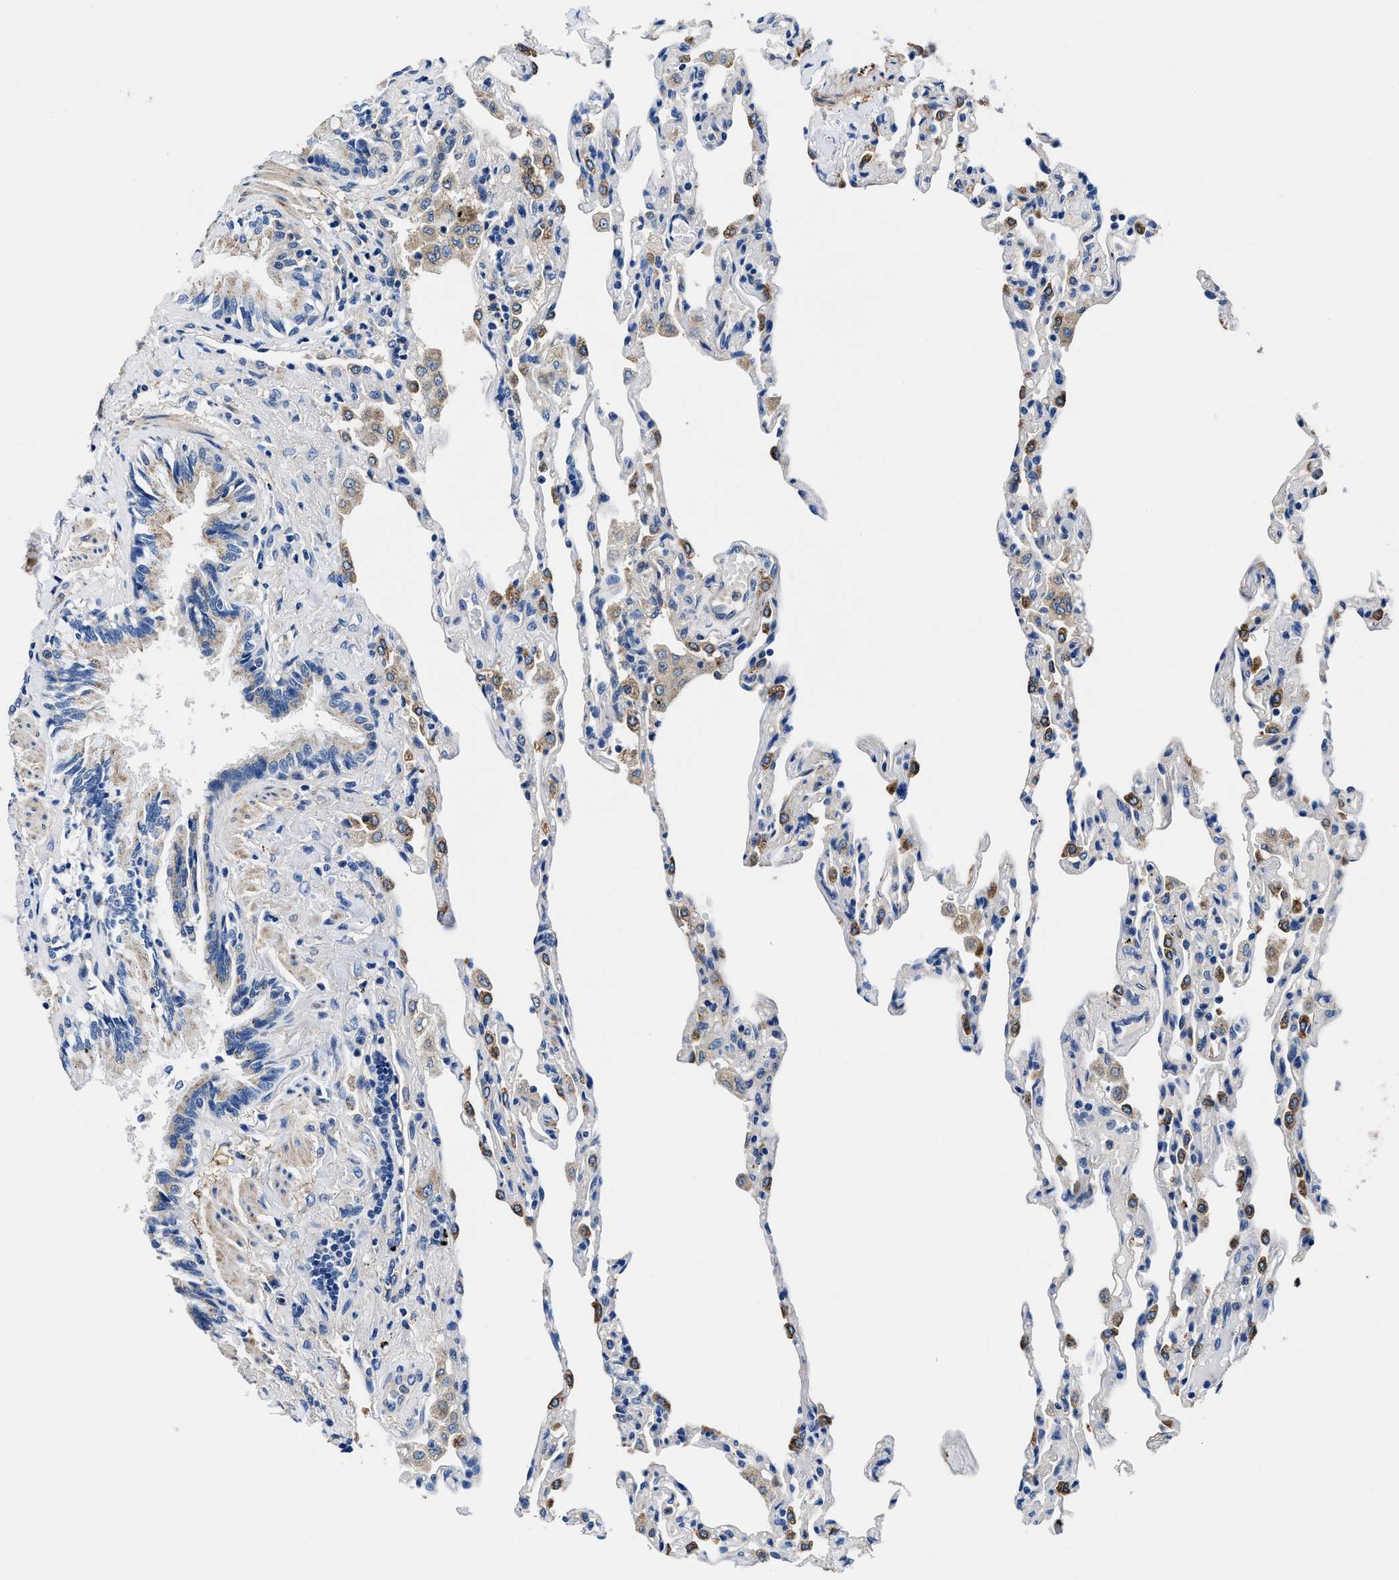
{"staining": {"intensity": "moderate", "quantity": "<25%", "location": "cytoplasmic/membranous"}, "tissue": "lung", "cell_type": "Alveolar cells", "image_type": "normal", "snomed": [{"axis": "morphology", "description": "Normal tissue, NOS"}, {"axis": "topography", "description": "Lung"}], "caption": "An image showing moderate cytoplasmic/membranous positivity in about <25% of alveolar cells in normal lung, as visualized by brown immunohistochemical staining.", "gene": "NEU1", "patient": {"sex": "male", "age": 59}}